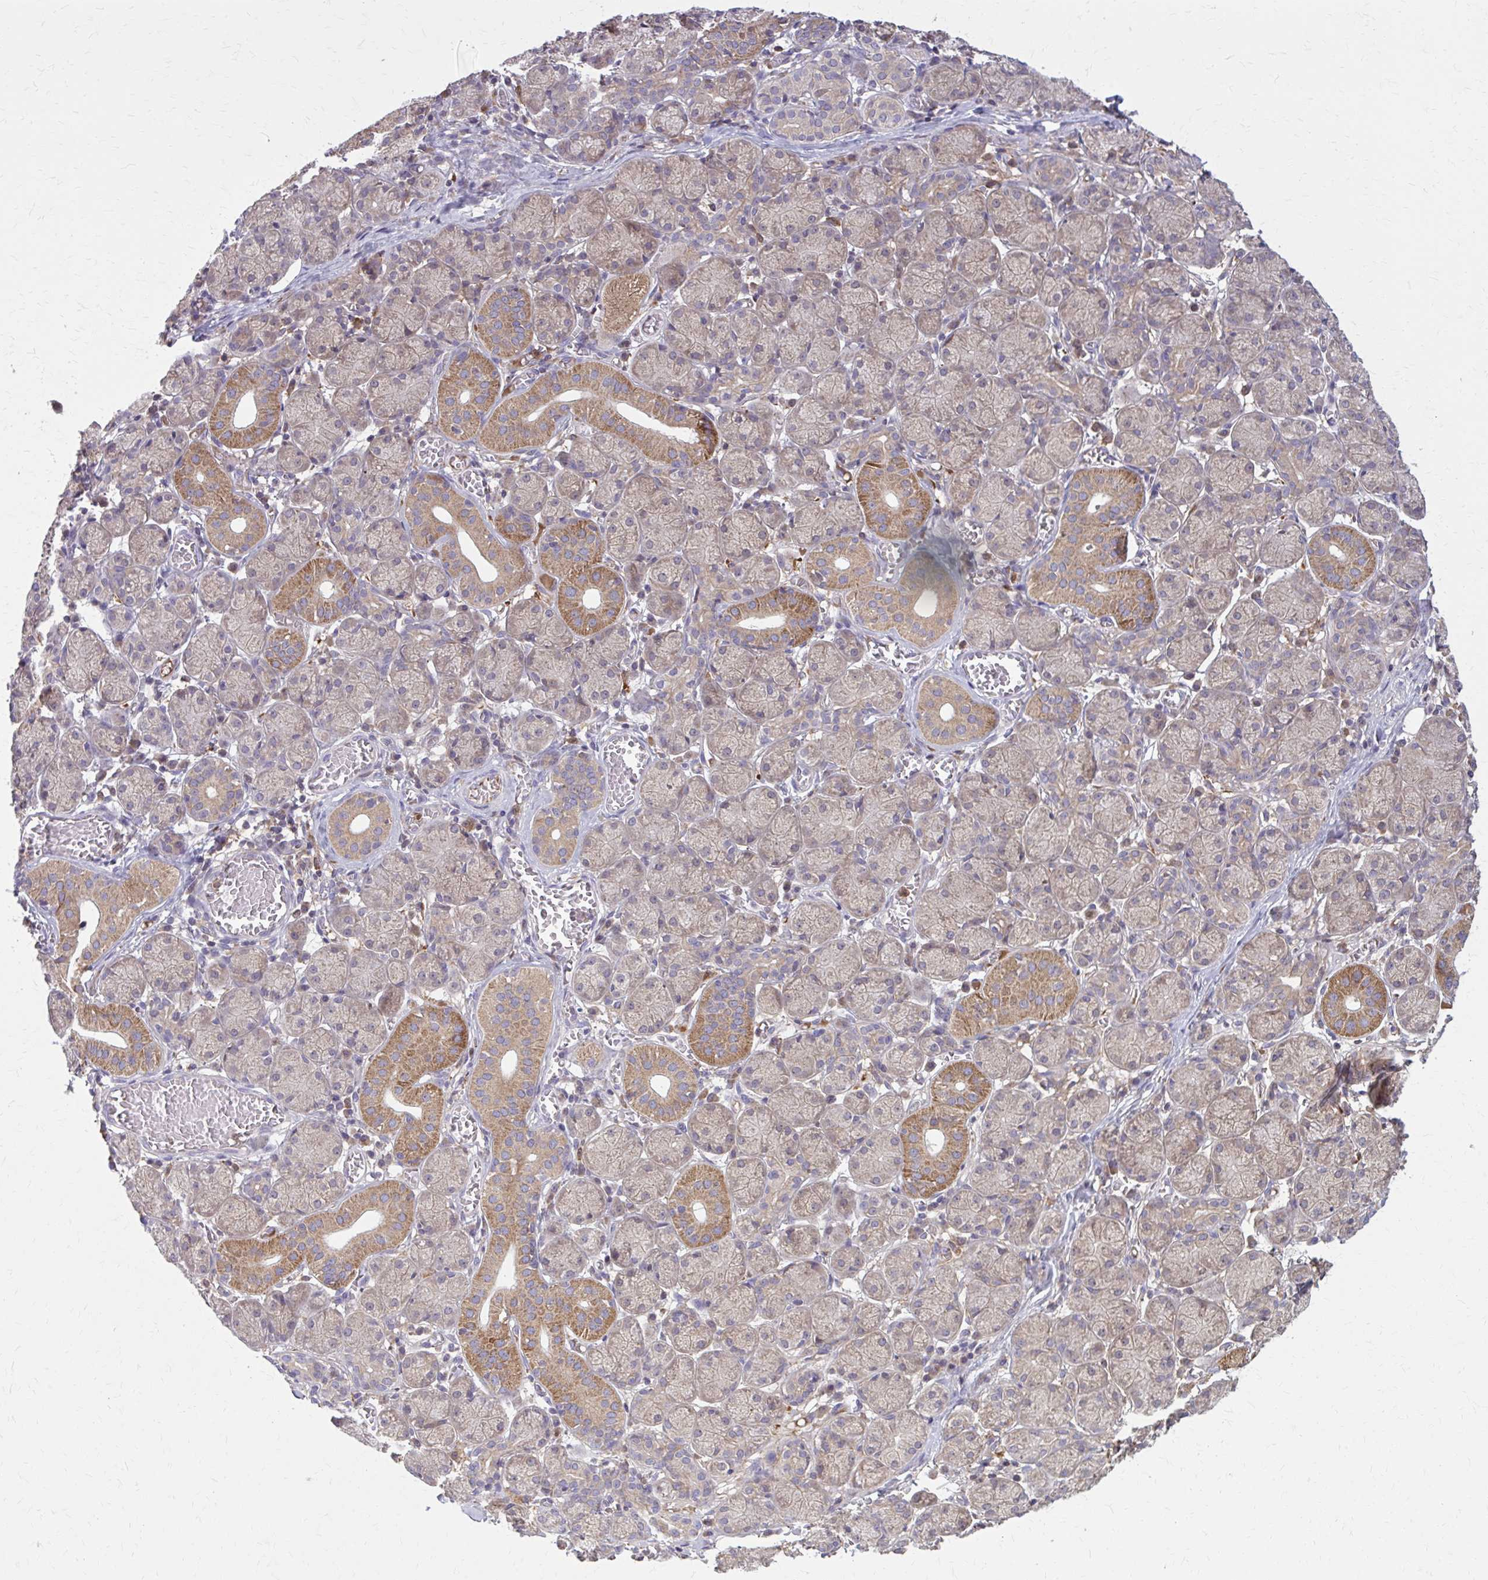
{"staining": {"intensity": "moderate", "quantity": "25%-75%", "location": "cytoplasmic/membranous"}, "tissue": "salivary gland", "cell_type": "Glandular cells", "image_type": "normal", "snomed": [{"axis": "morphology", "description": "Normal tissue, NOS"}, {"axis": "topography", "description": "Salivary gland"}], "caption": "Immunohistochemistry (IHC) histopathology image of unremarkable human salivary gland stained for a protein (brown), which demonstrates medium levels of moderate cytoplasmic/membranous expression in about 25%-75% of glandular cells.", "gene": "NRBF2", "patient": {"sex": "female", "age": 24}}